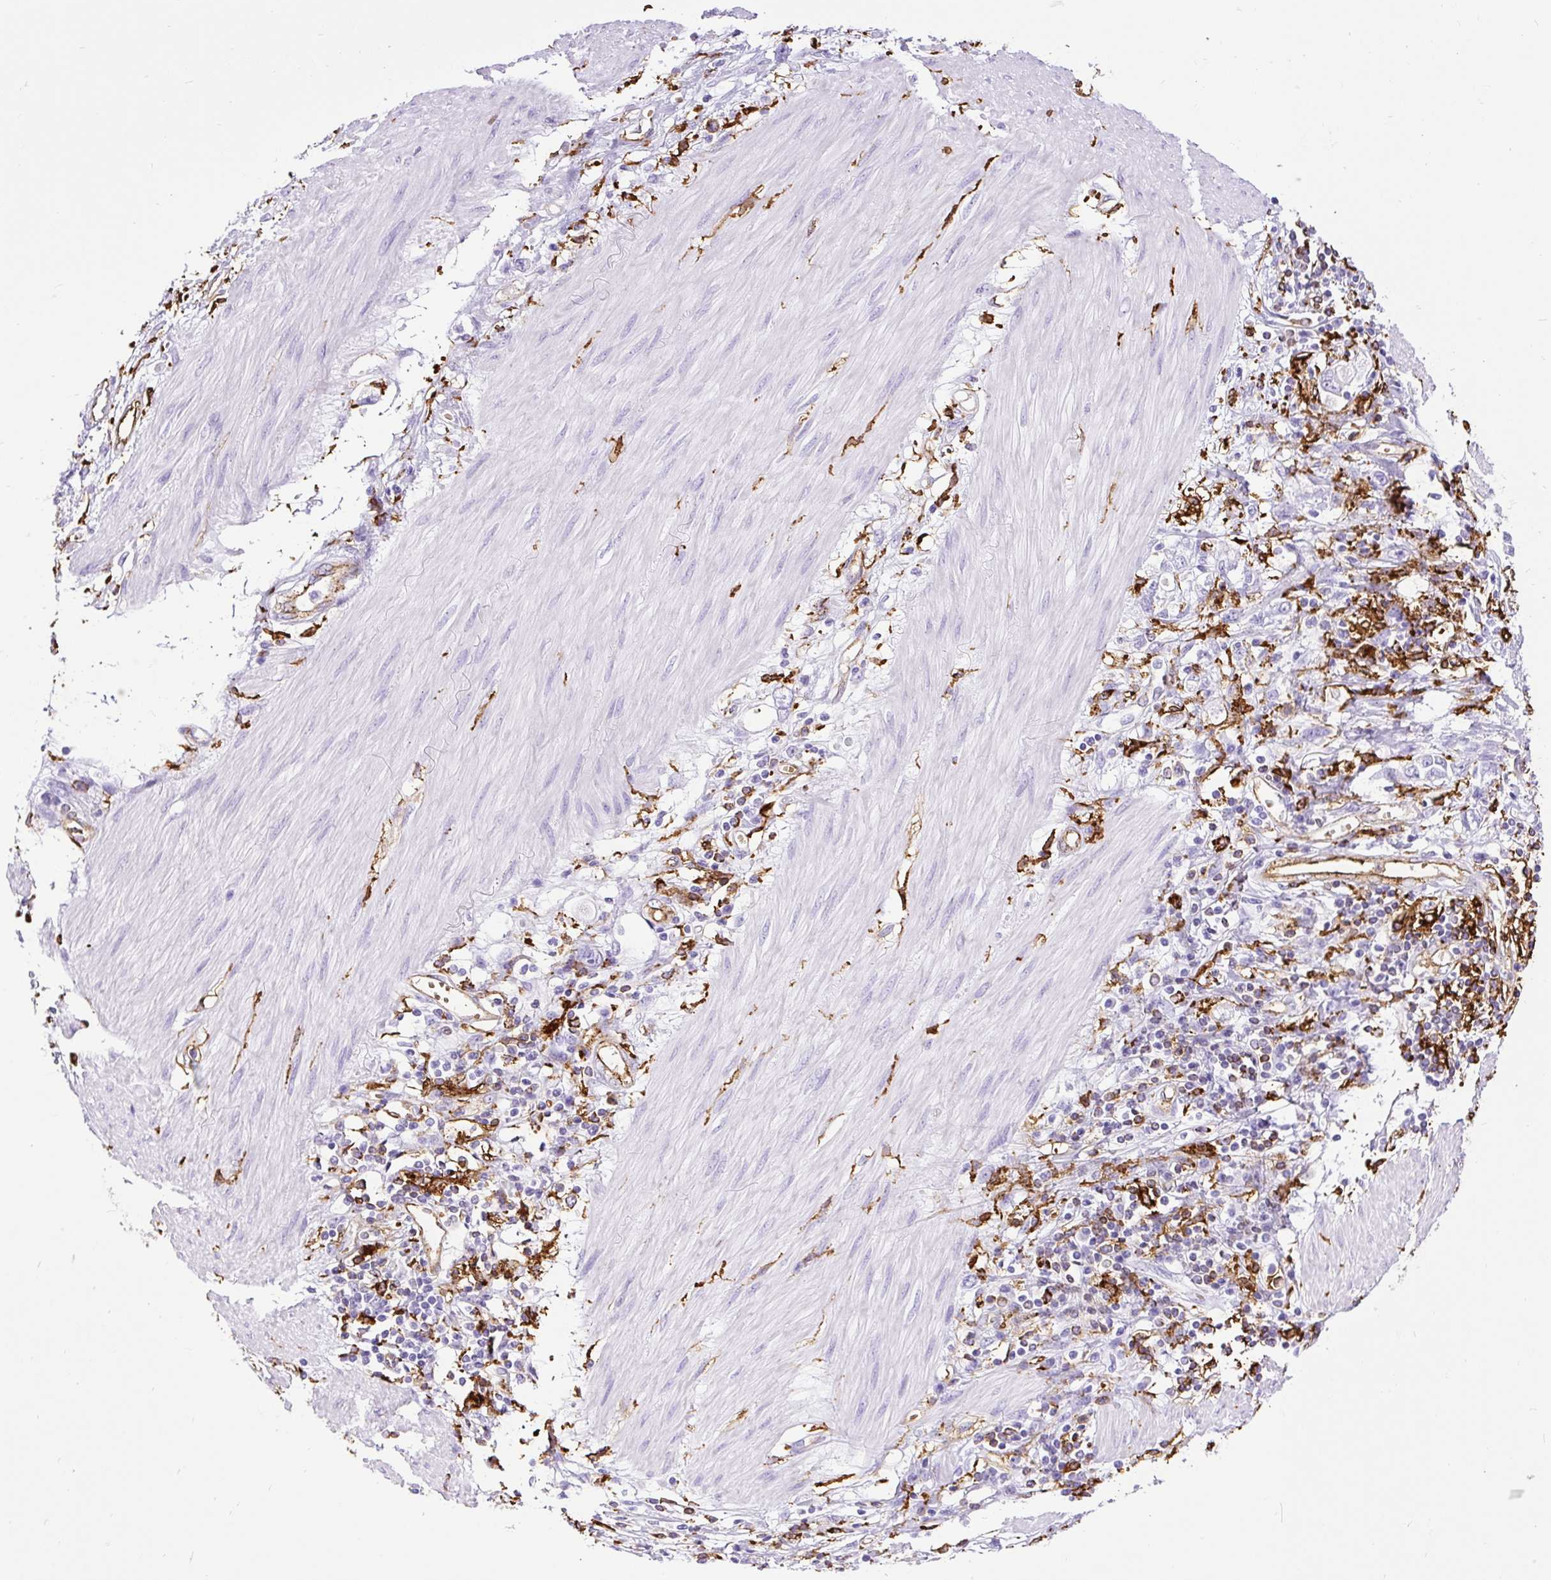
{"staining": {"intensity": "negative", "quantity": "none", "location": "none"}, "tissue": "stomach cancer", "cell_type": "Tumor cells", "image_type": "cancer", "snomed": [{"axis": "morphology", "description": "Adenocarcinoma, NOS"}, {"axis": "topography", "description": "Stomach"}], "caption": "High power microscopy photomicrograph of an IHC photomicrograph of adenocarcinoma (stomach), revealing no significant staining in tumor cells.", "gene": "HLA-DRA", "patient": {"sex": "female", "age": 76}}